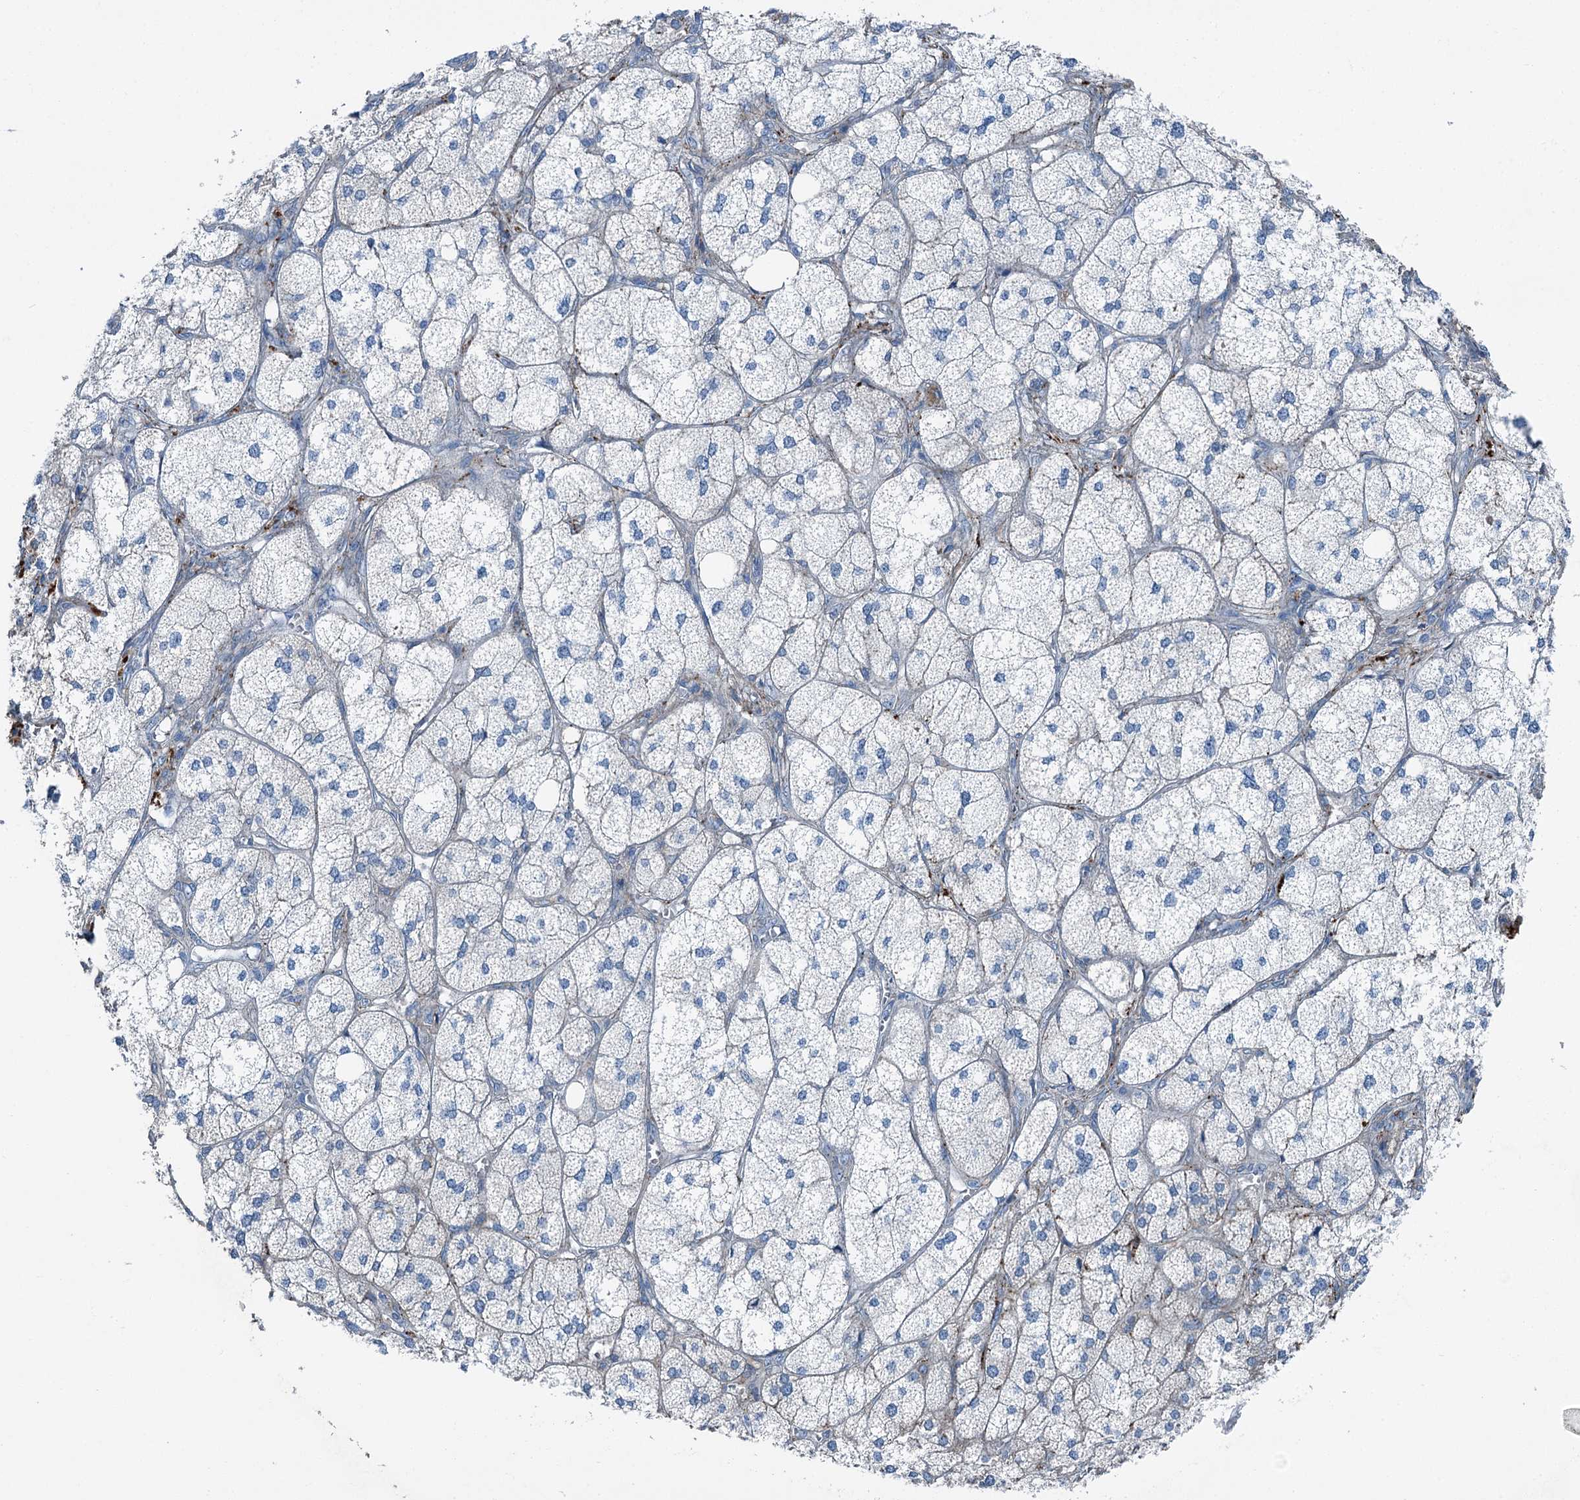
{"staining": {"intensity": "negative", "quantity": "none", "location": "none"}, "tissue": "adrenal gland", "cell_type": "Glandular cells", "image_type": "normal", "snomed": [{"axis": "morphology", "description": "Normal tissue, NOS"}, {"axis": "topography", "description": "Adrenal gland"}], "caption": "High power microscopy micrograph of an immunohistochemistry (IHC) micrograph of unremarkable adrenal gland, revealing no significant expression in glandular cells. (Immunohistochemistry, brightfield microscopy, high magnification).", "gene": "AXL", "patient": {"sex": "female", "age": 61}}